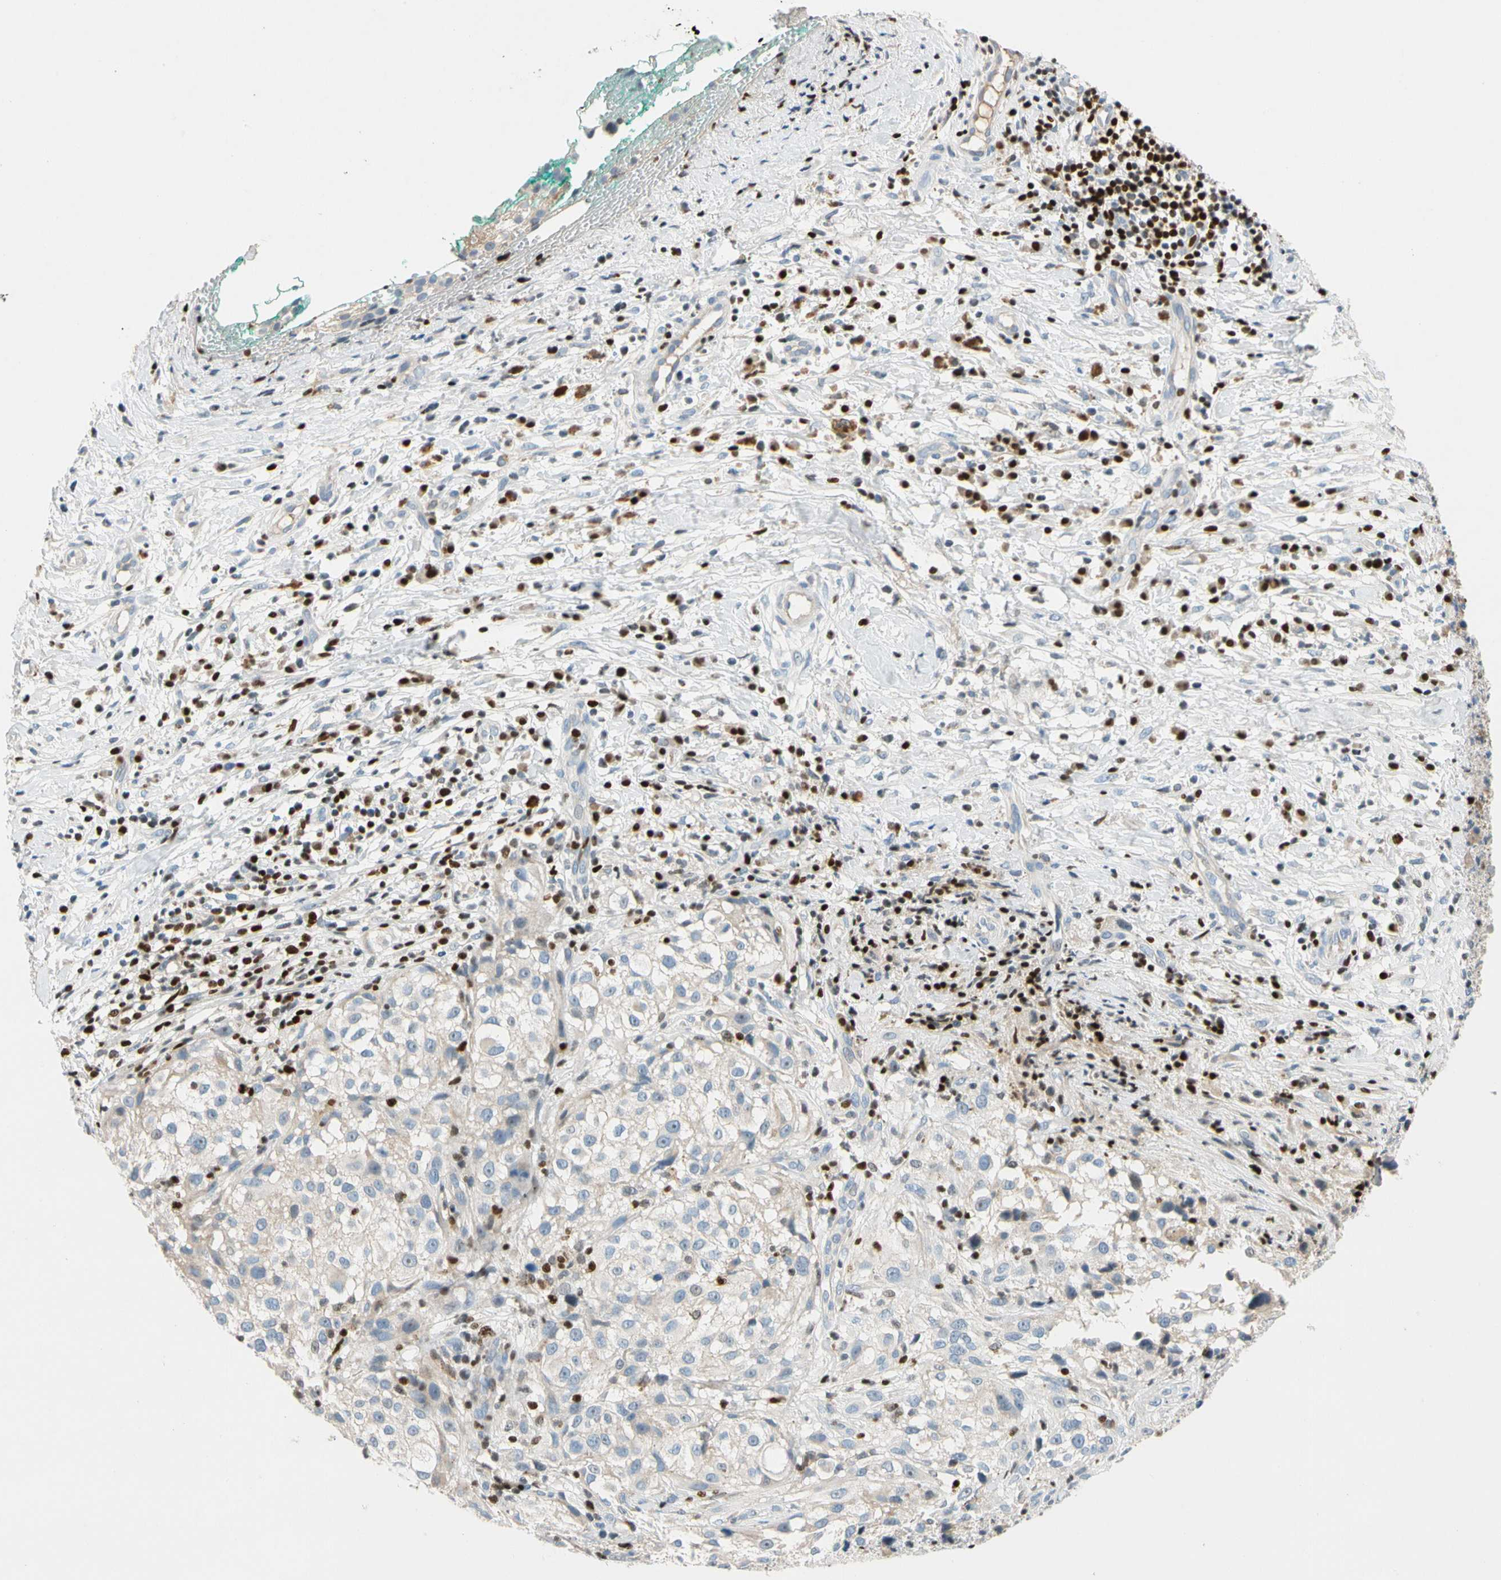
{"staining": {"intensity": "negative", "quantity": "none", "location": "none"}, "tissue": "melanoma", "cell_type": "Tumor cells", "image_type": "cancer", "snomed": [{"axis": "morphology", "description": "Necrosis, NOS"}, {"axis": "morphology", "description": "Malignant melanoma, NOS"}, {"axis": "topography", "description": "Skin"}], "caption": "Immunohistochemistry (IHC) photomicrograph of neoplastic tissue: malignant melanoma stained with DAB reveals no significant protein expression in tumor cells.", "gene": "SP140", "patient": {"sex": "female", "age": 87}}